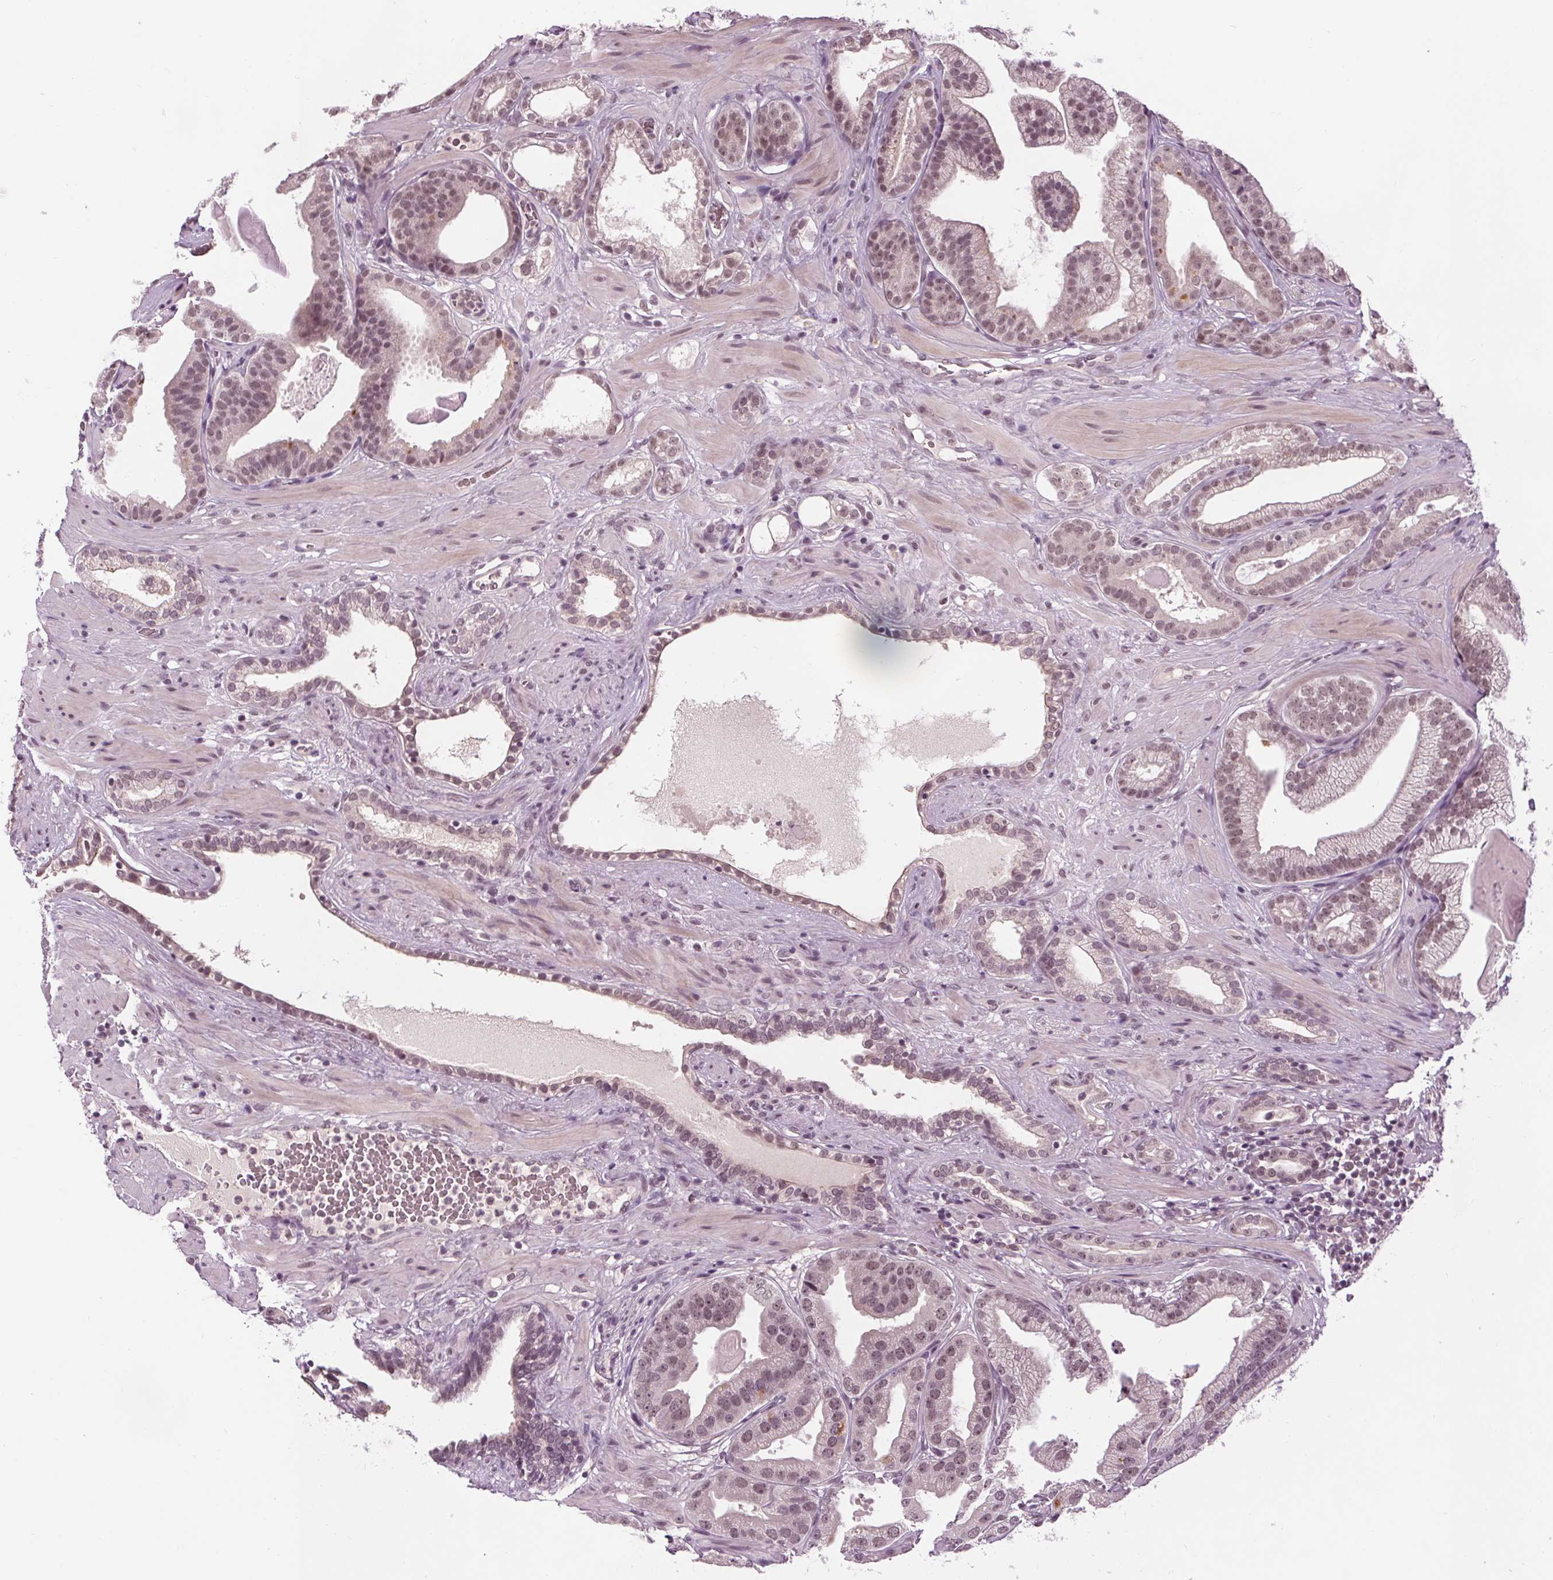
{"staining": {"intensity": "weak", "quantity": "25%-75%", "location": "nuclear"}, "tissue": "prostate cancer", "cell_type": "Tumor cells", "image_type": "cancer", "snomed": [{"axis": "morphology", "description": "Adenocarcinoma, Low grade"}, {"axis": "topography", "description": "Prostate"}], "caption": "Adenocarcinoma (low-grade) (prostate) stained for a protein displays weak nuclear positivity in tumor cells. (DAB = brown stain, brightfield microscopy at high magnification).", "gene": "MED6", "patient": {"sex": "male", "age": 57}}